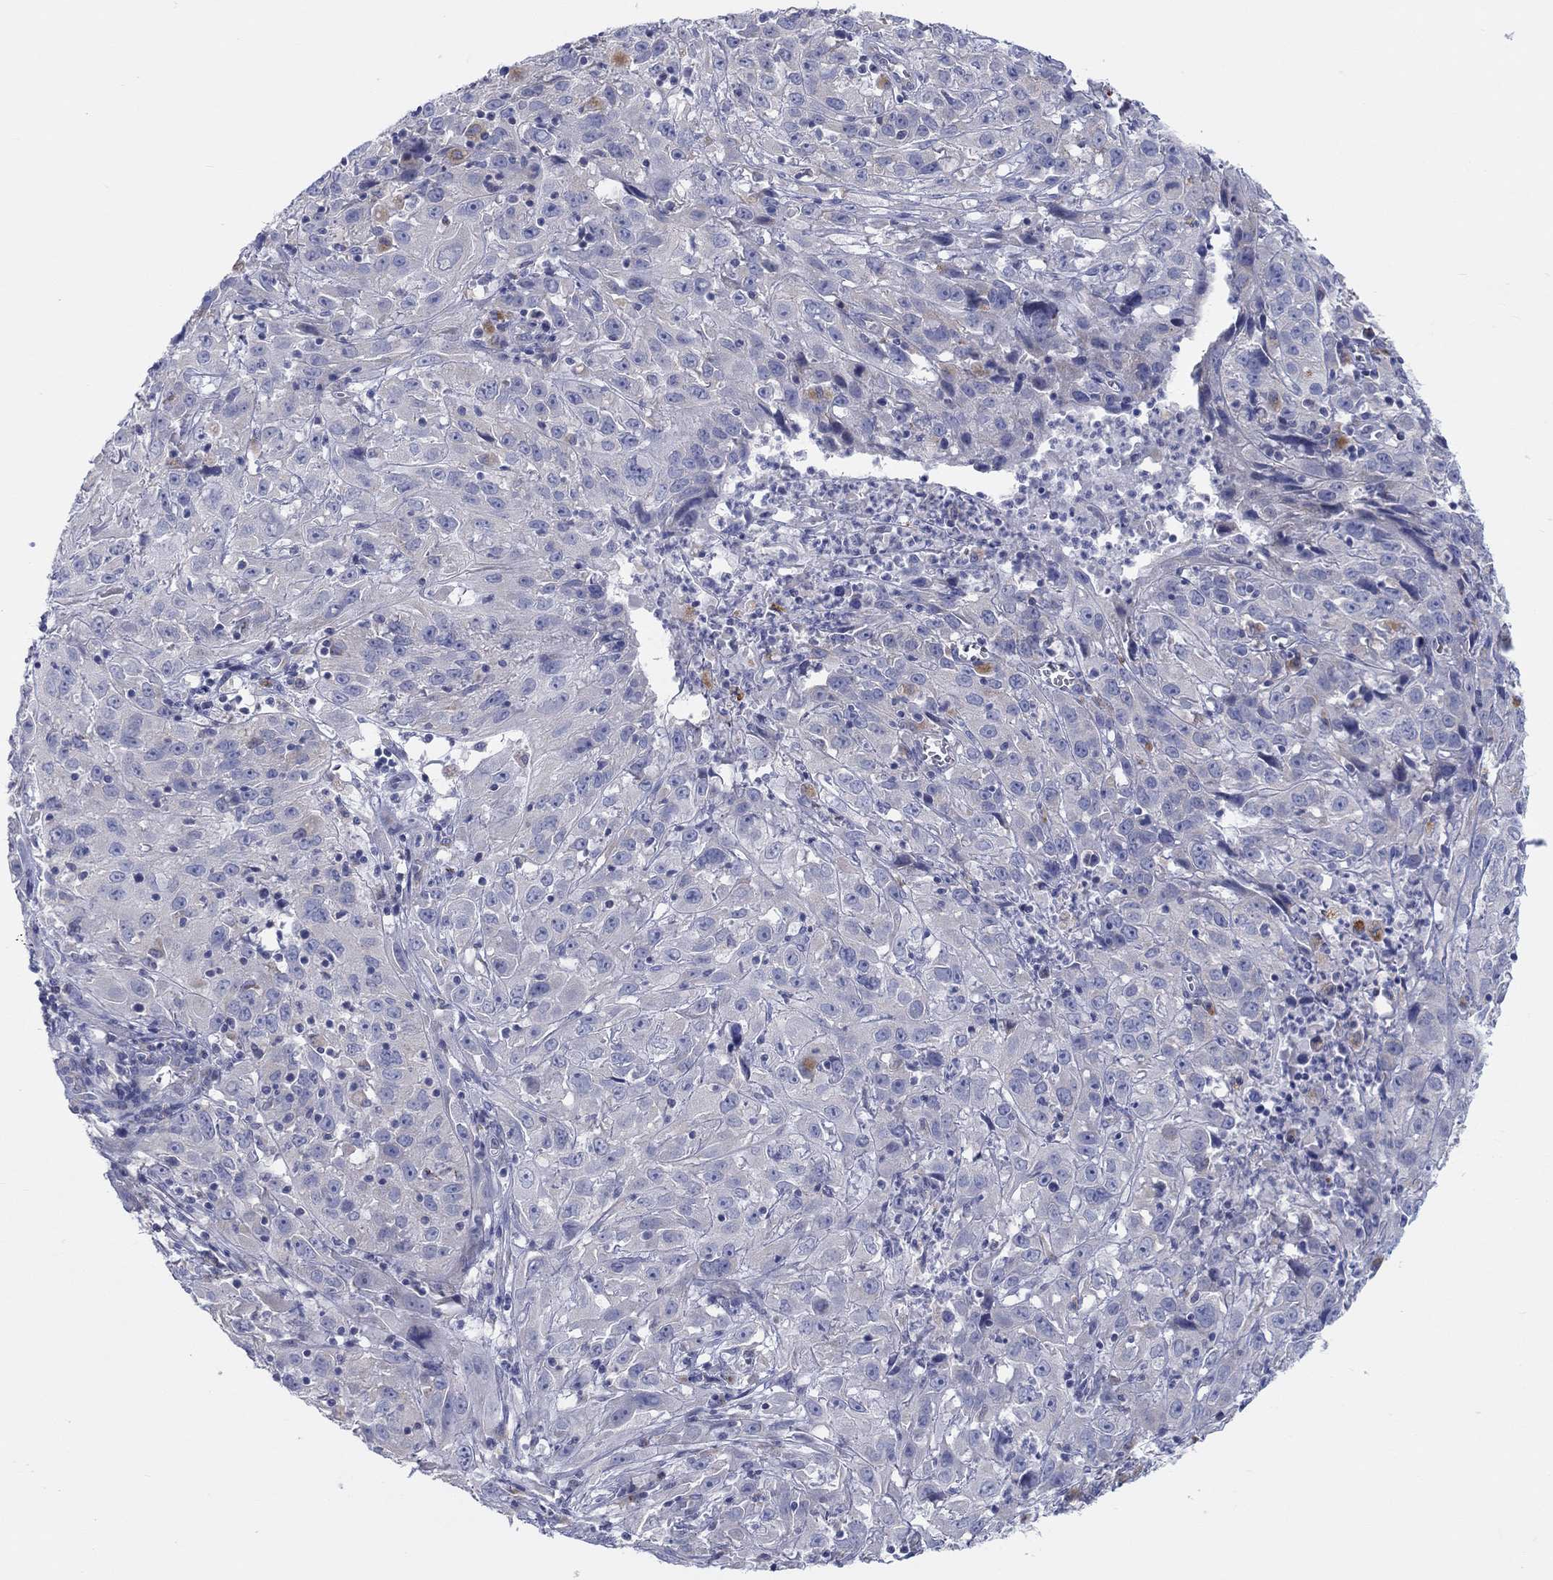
{"staining": {"intensity": "negative", "quantity": "none", "location": "none"}, "tissue": "cervical cancer", "cell_type": "Tumor cells", "image_type": "cancer", "snomed": [{"axis": "morphology", "description": "Squamous cell carcinoma, NOS"}, {"axis": "topography", "description": "Cervix"}], "caption": "Cervical cancer (squamous cell carcinoma) was stained to show a protein in brown. There is no significant staining in tumor cells.", "gene": "BCO2", "patient": {"sex": "female", "age": 32}}